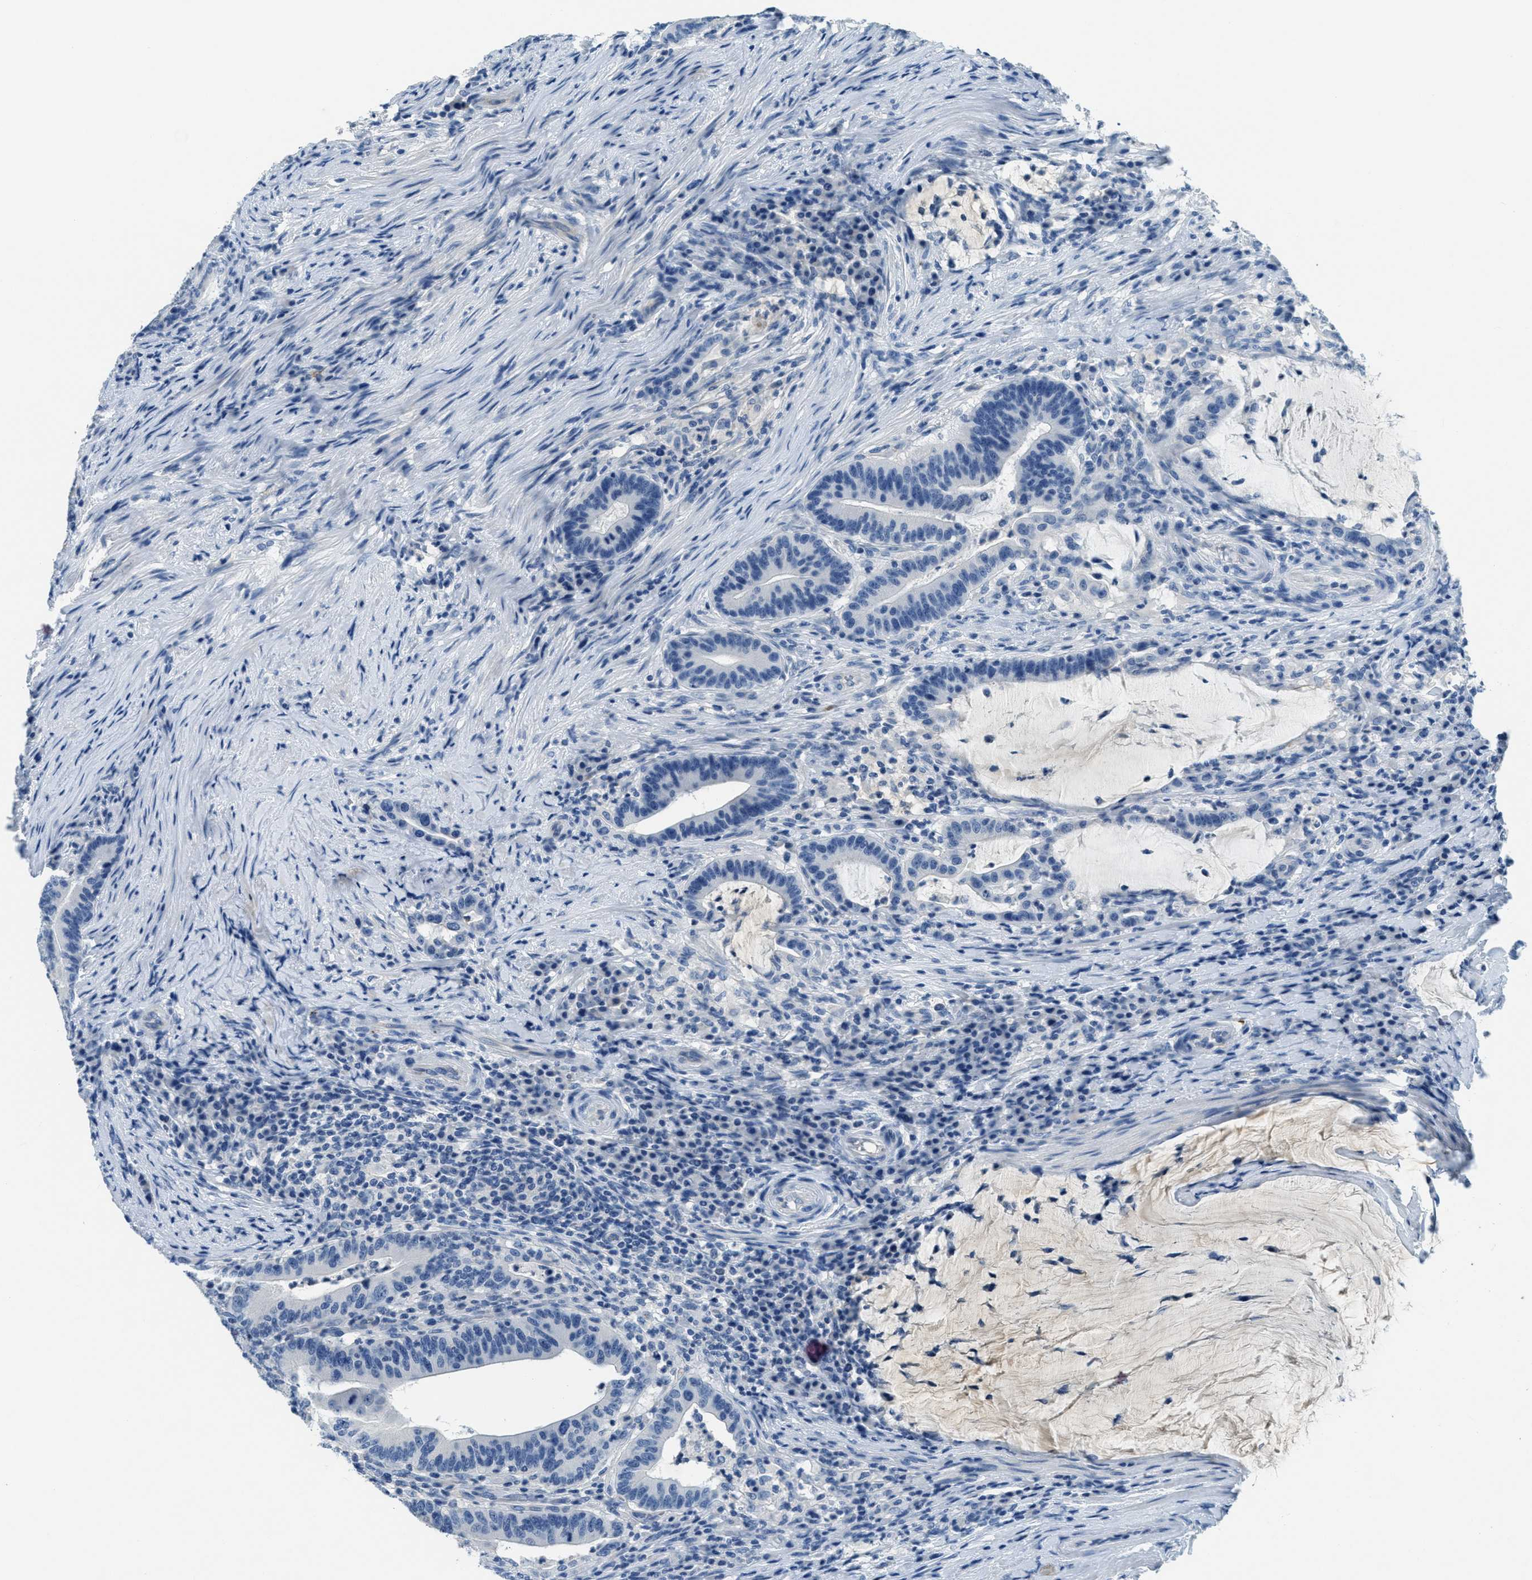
{"staining": {"intensity": "negative", "quantity": "none", "location": "none"}, "tissue": "colorectal cancer", "cell_type": "Tumor cells", "image_type": "cancer", "snomed": [{"axis": "morphology", "description": "Normal tissue, NOS"}, {"axis": "morphology", "description": "Adenocarcinoma, NOS"}, {"axis": "topography", "description": "Colon"}], "caption": "High power microscopy photomicrograph of an IHC image of colorectal adenocarcinoma, revealing no significant staining in tumor cells.", "gene": "A2M", "patient": {"sex": "female", "age": 66}}